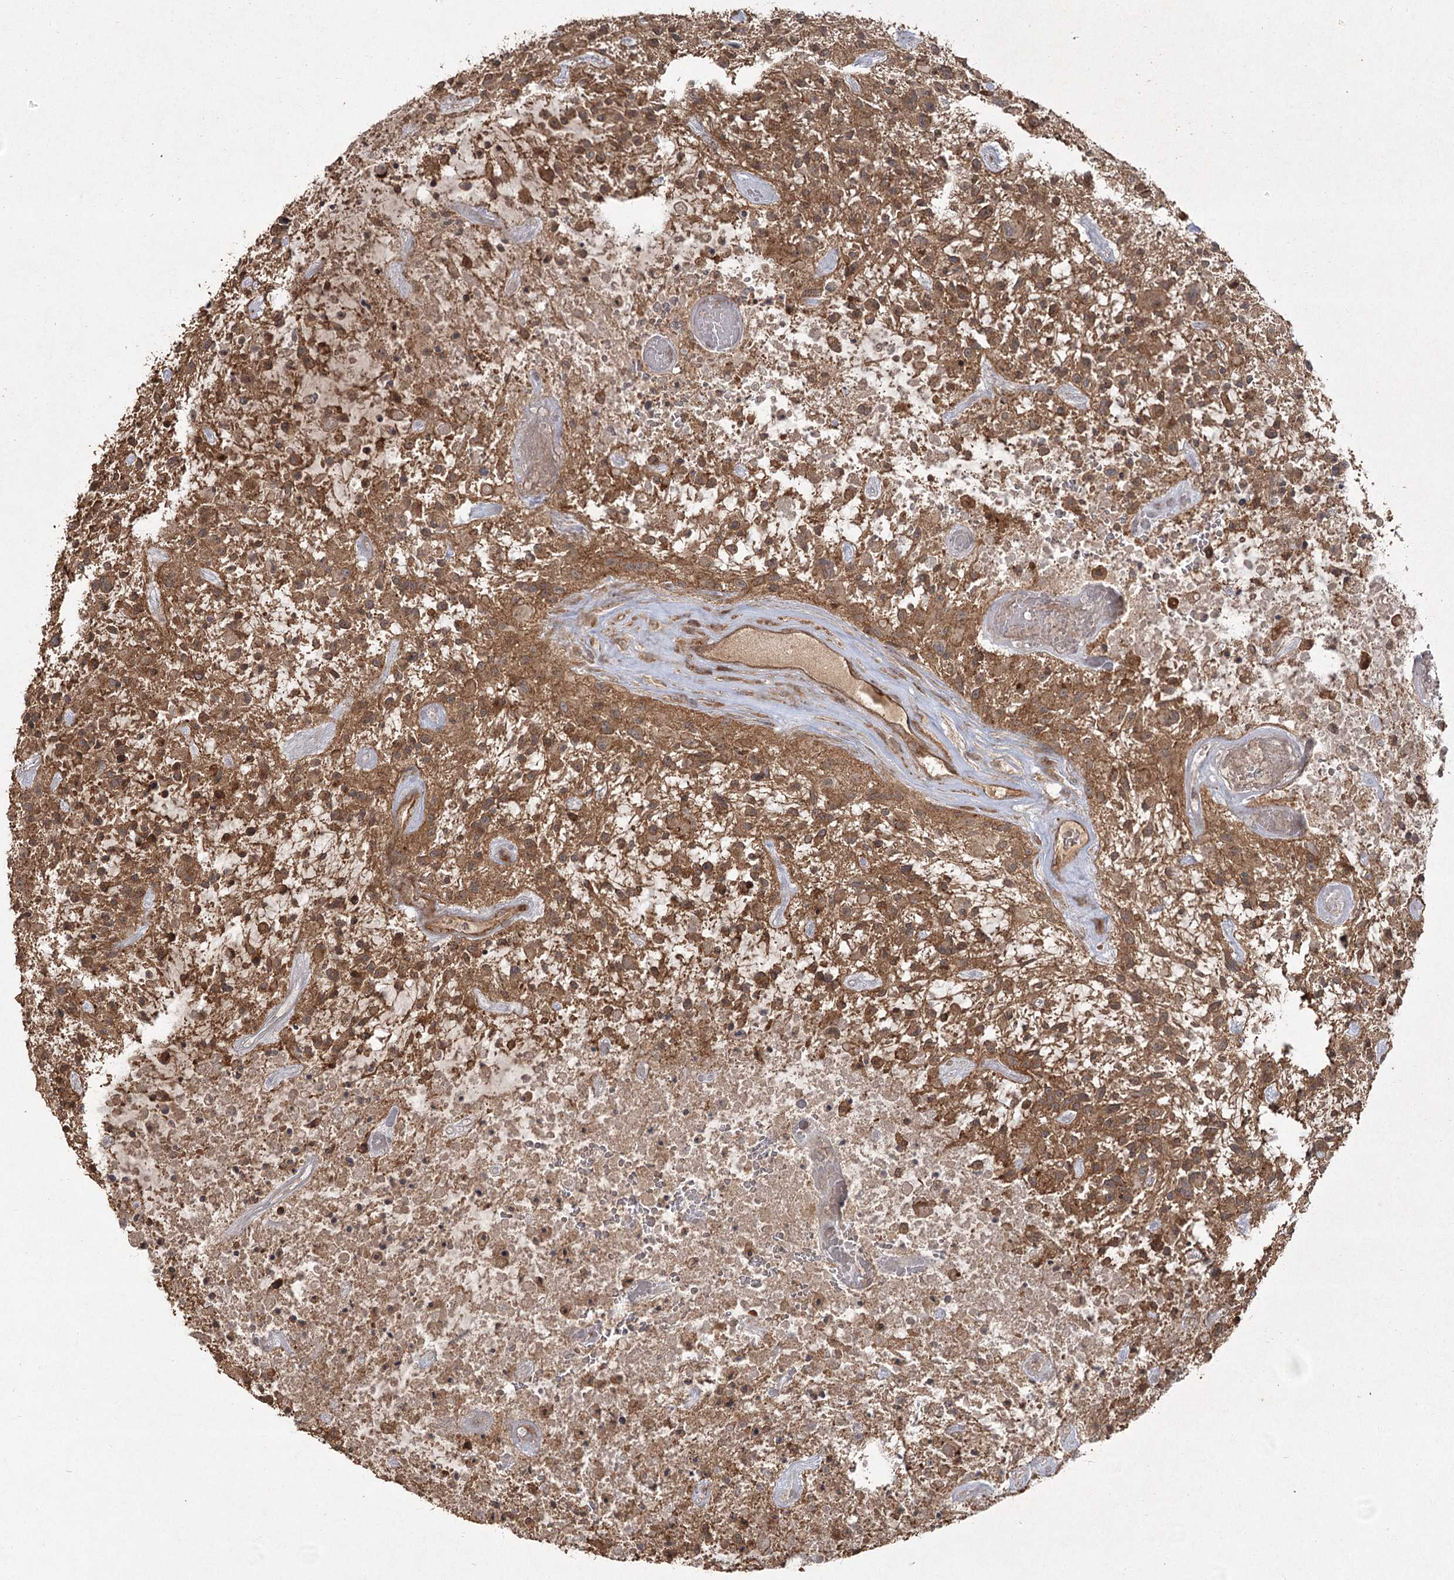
{"staining": {"intensity": "moderate", "quantity": ">75%", "location": "cytoplasmic/membranous"}, "tissue": "glioma", "cell_type": "Tumor cells", "image_type": "cancer", "snomed": [{"axis": "morphology", "description": "Glioma, malignant, High grade"}, {"axis": "topography", "description": "Brain"}], "caption": "Immunohistochemistry image of neoplastic tissue: glioma stained using IHC displays medium levels of moderate protein expression localized specifically in the cytoplasmic/membranous of tumor cells, appearing as a cytoplasmic/membranous brown color.", "gene": "CPLANE1", "patient": {"sex": "male", "age": 47}}